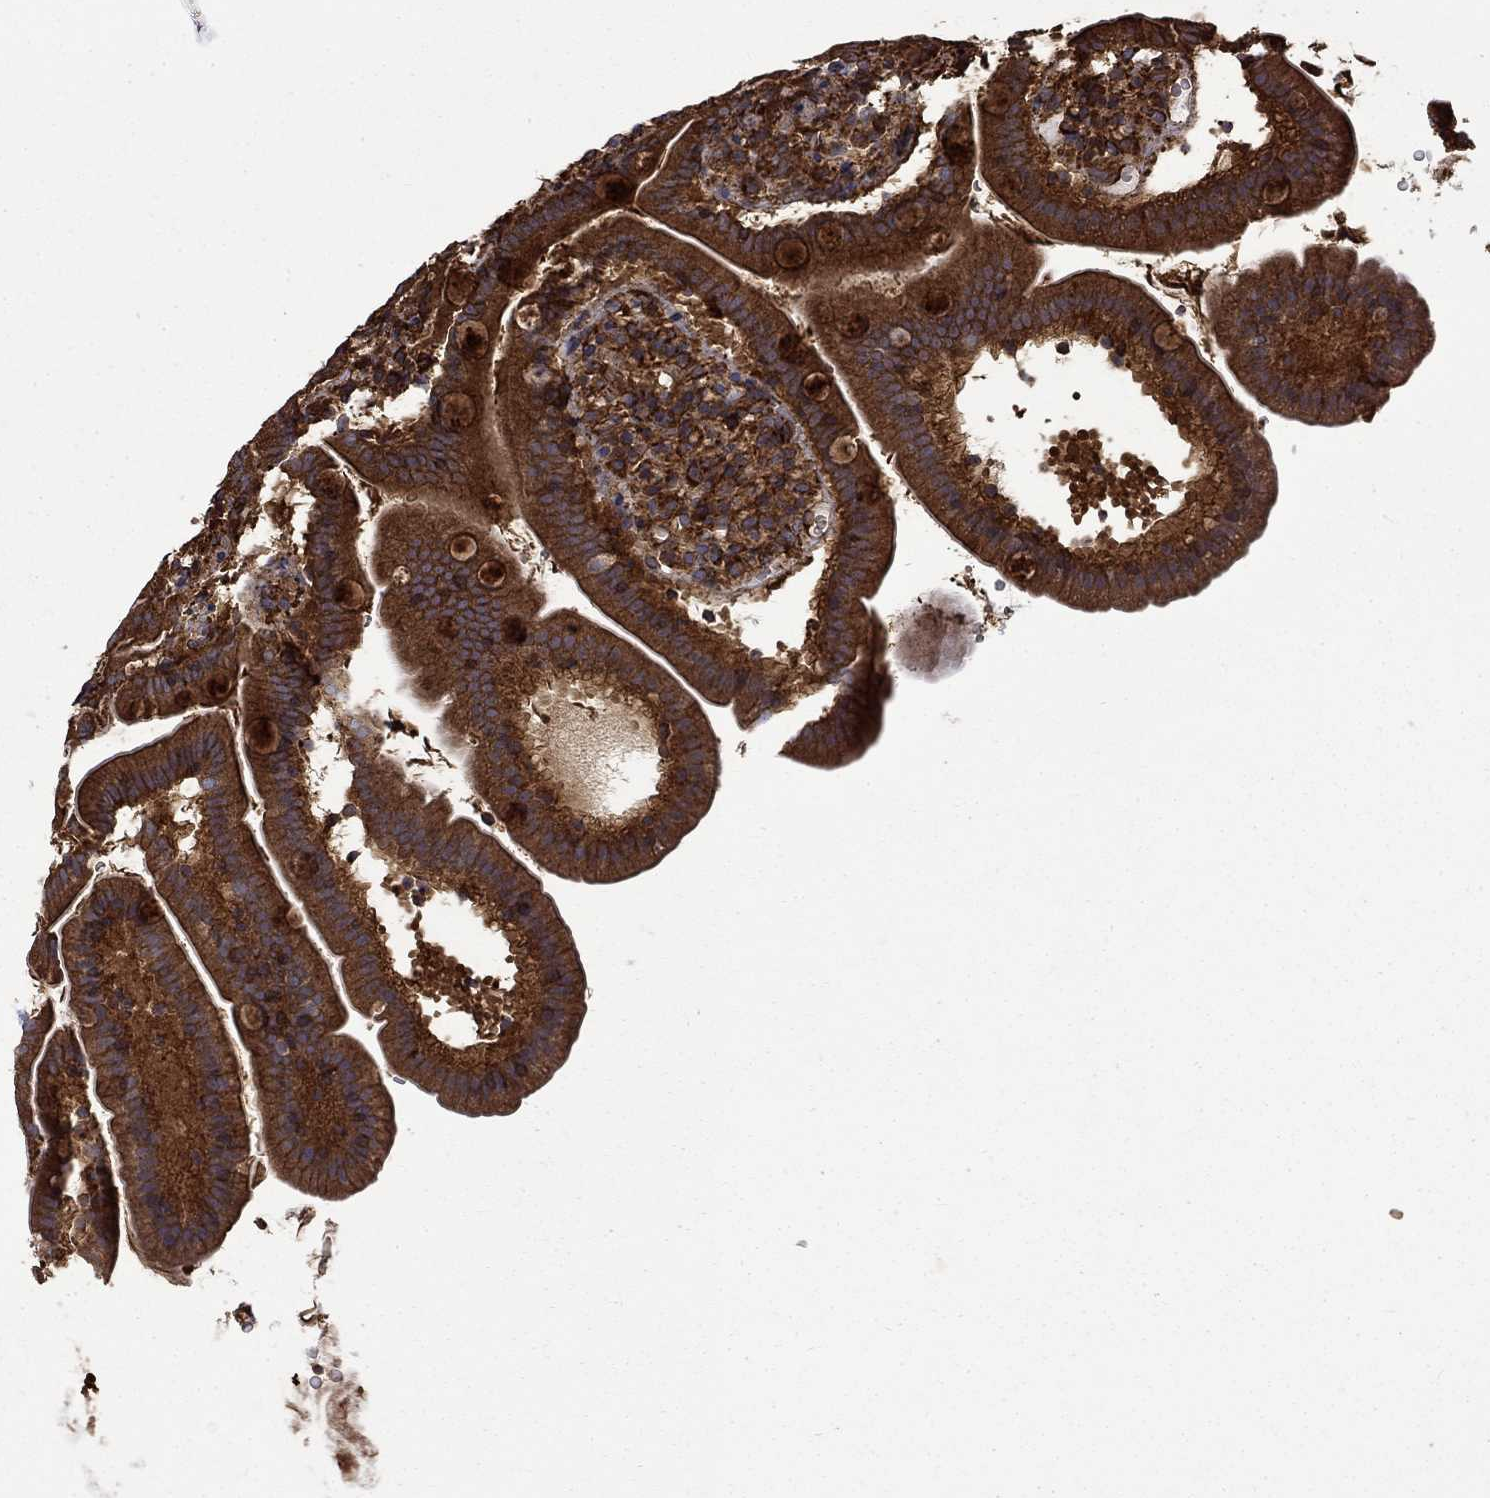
{"staining": {"intensity": "strong", "quantity": ">75%", "location": "cytoplasmic/membranous"}, "tissue": "duodenum", "cell_type": "Glandular cells", "image_type": "normal", "snomed": [{"axis": "morphology", "description": "Normal tissue, NOS"}, {"axis": "topography", "description": "Duodenum"}], "caption": "Protein staining by immunohistochemistry reveals strong cytoplasmic/membranous staining in approximately >75% of glandular cells in unremarkable duodenum.", "gene": "CUTC", "patient": {"sex": "female", "age": 67}}